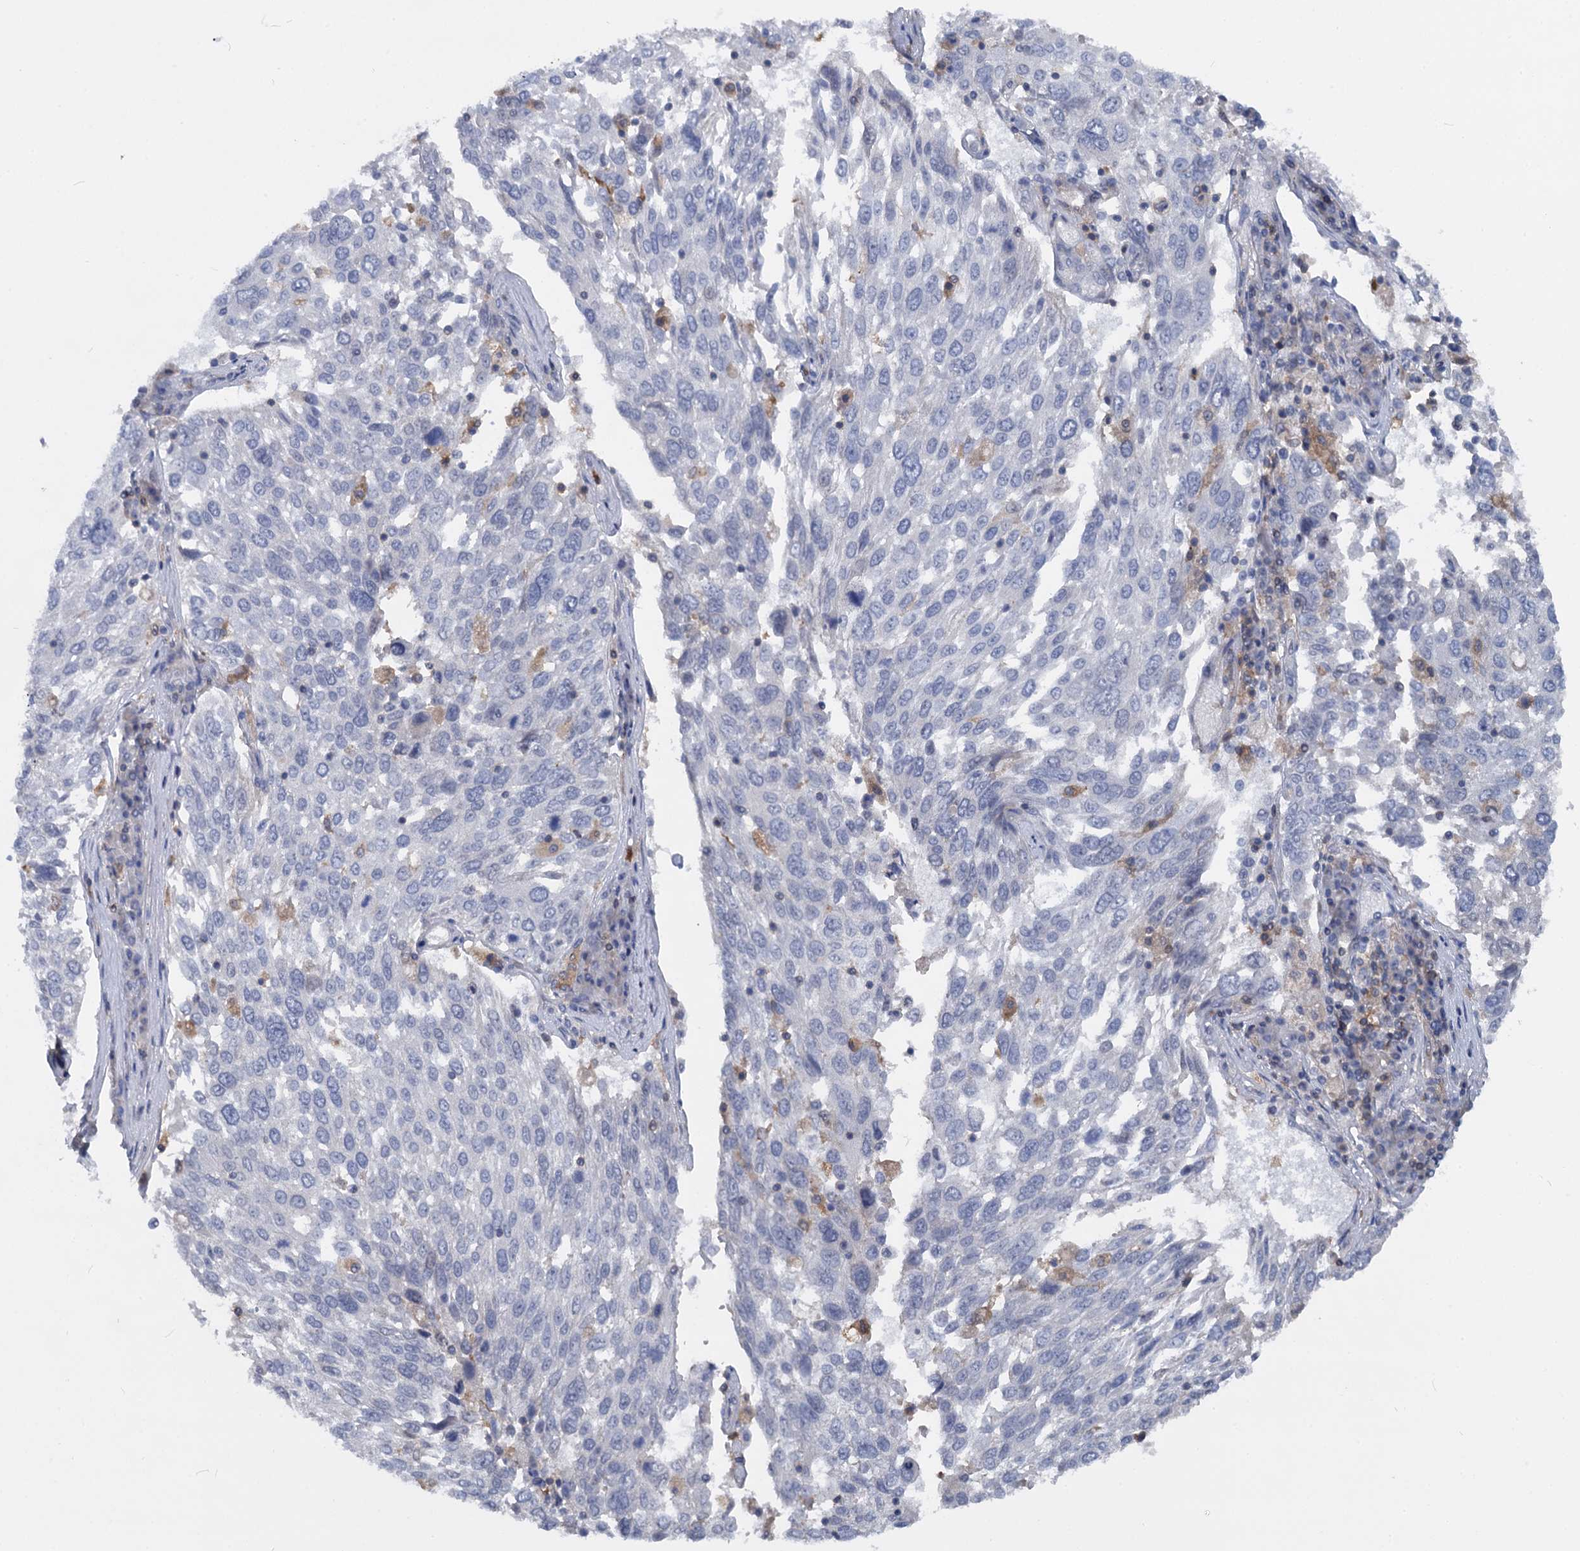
{"staining": {"intensity": "negative", "quantity": "none", "location": "none"}, "tissue": "lung cancer", "cell_type": "Tumor cells", "image_type": "cancer", "snomed": [{"axis": "morphology", "description": "Squamous cell carcinoma, NOS"}, {"axis": "topography", "description": "Lung"}], "caption": "Human lung squamous cell carcinoma stained for a protein using immunohistochemistry (IHC) shows no staining in tumor cells.", "gene": "RHOG", "patient": {"sex": "male", "age": 65}}